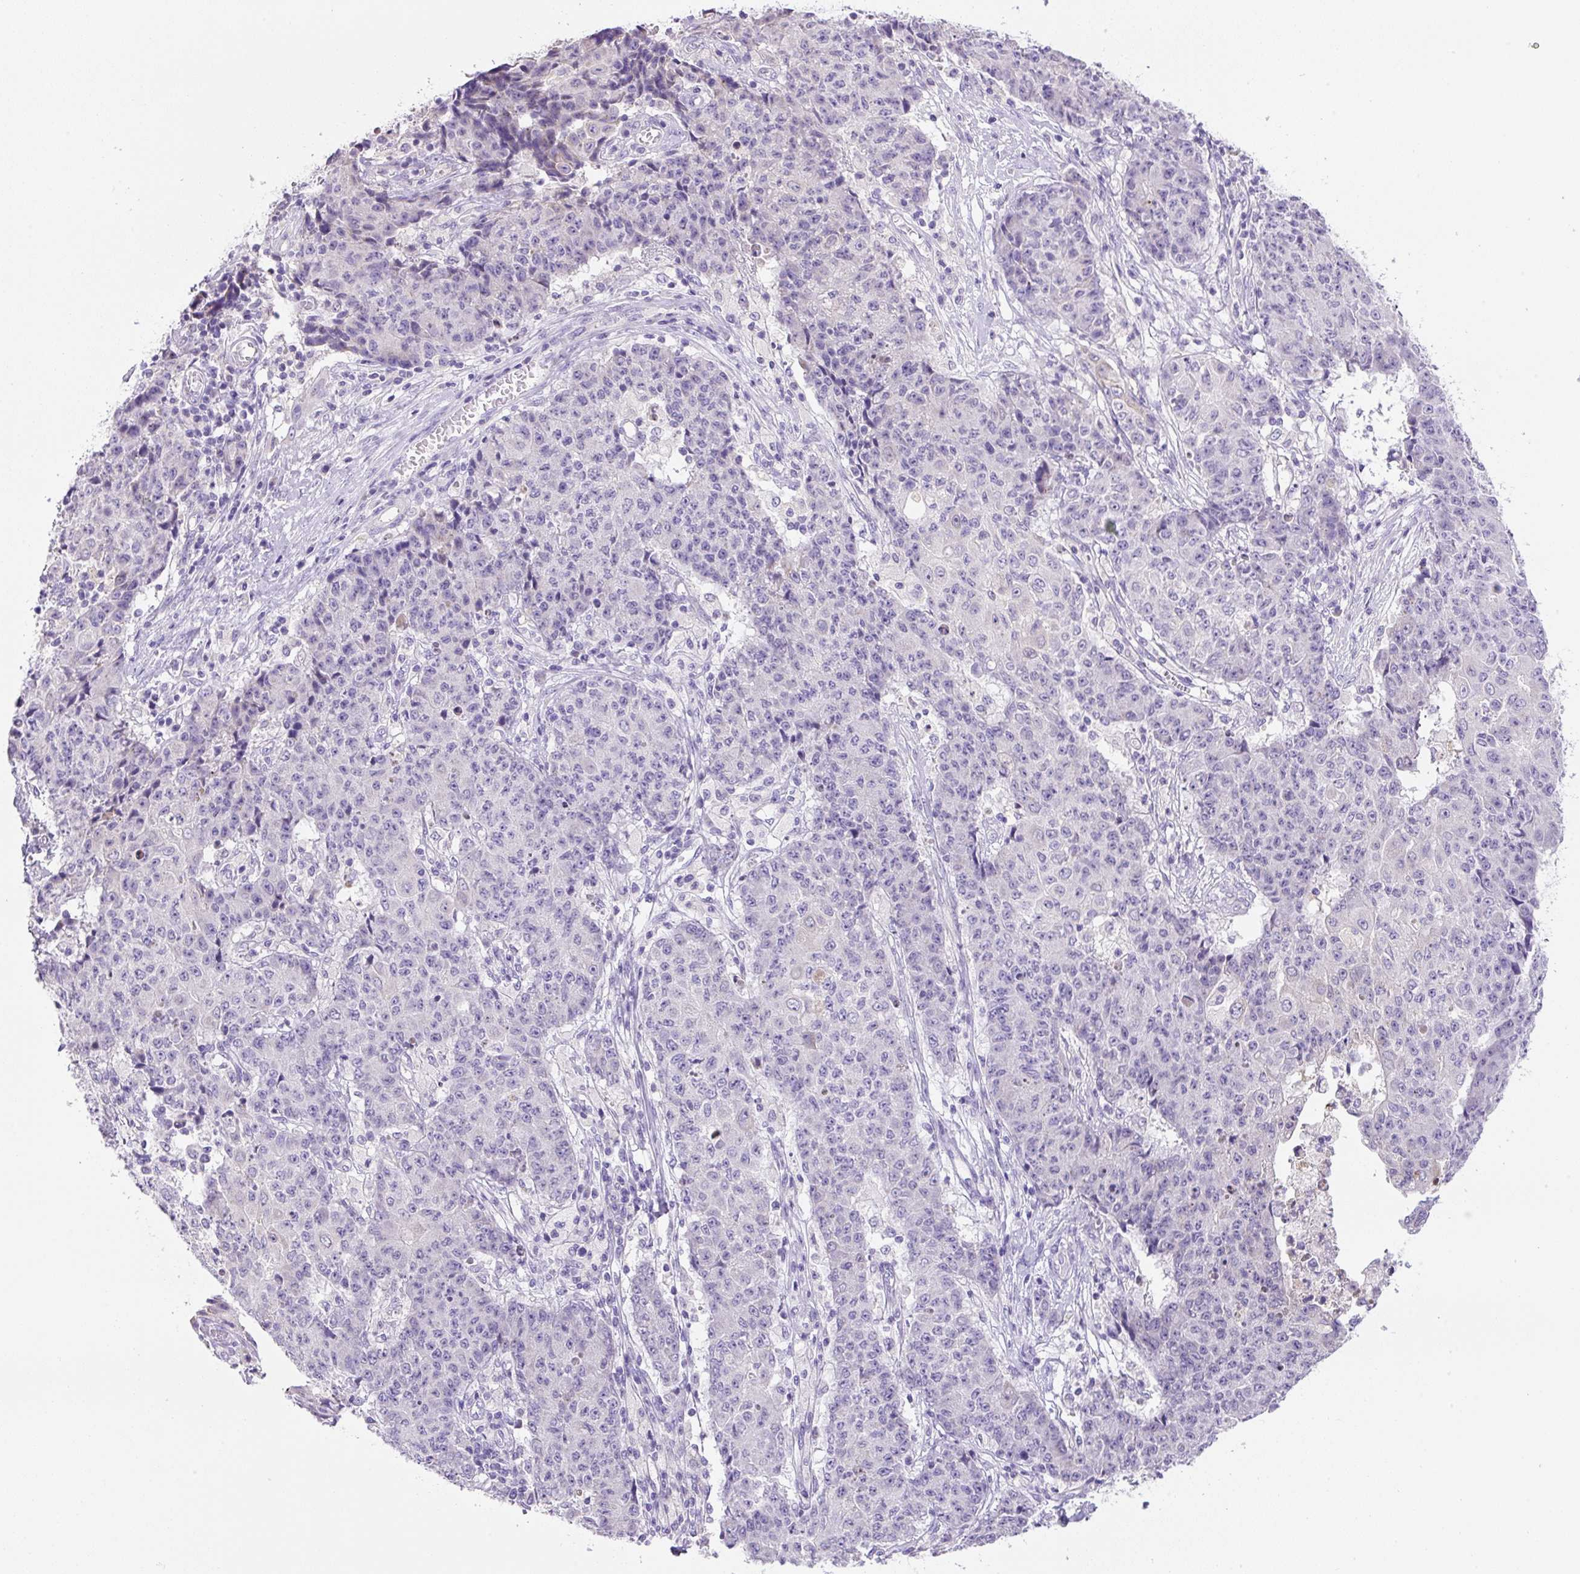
{"staining": {"intensity": "negative", "quantity": "none", "location": "none"}, "tissue": "ovarian cancer", "cell_type": "Tumor cells", "image_type": "cancer", "snomed": [{"axis": "morphology", "description": "Carcinoma, endometroid"}, {"axis": "topography", "description": "Ovary"}], "caption": "IHC of human ovarian endometroid carcinoma demonstrates no positivity in tumor cells.", "gene": "NDST3", "patient": {"sex": "female", "age": 42}}